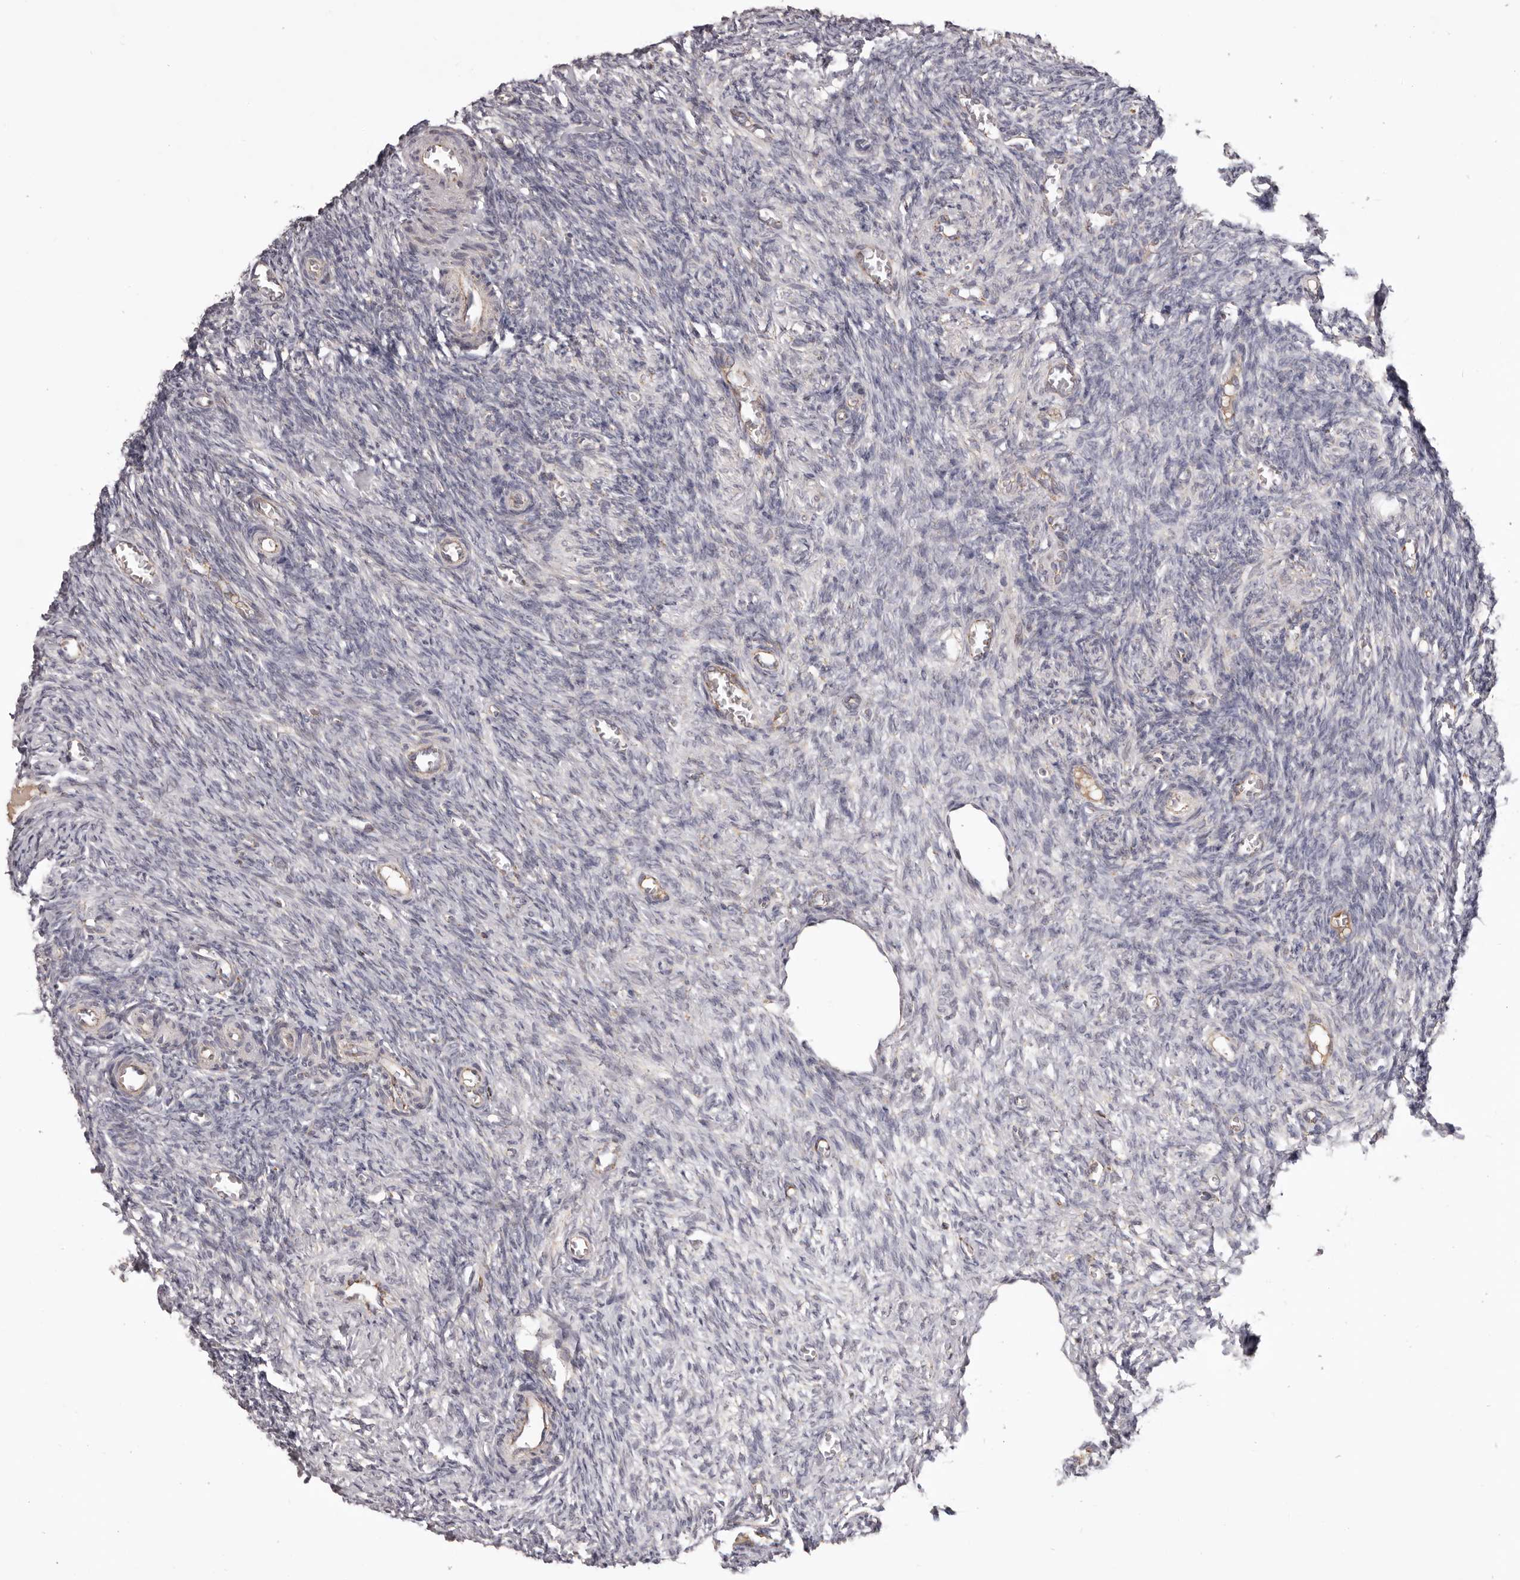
{"staining": {"intensity": "negative", "quantity": "none", "location": "none"}, "tissue": "ovary", "cell_type": "Ovarian stroma cells", "image_type": "normal", "snomed": [{"axis": "morphology", "description": "Normal tissue, NOS"}, {"axis": "topography", "description": "Ovary"}], "caption": "The immunohistochemistry (IHC) micrograph has no significant expression in ovarian stroma cells of ovary. (DAB (3,3'-diaminobenzidine) IHC visualized using brightfield microscopy, high magnification).", "gene": "CHRM2", "patient": {"sex": "female", "age": 27}}